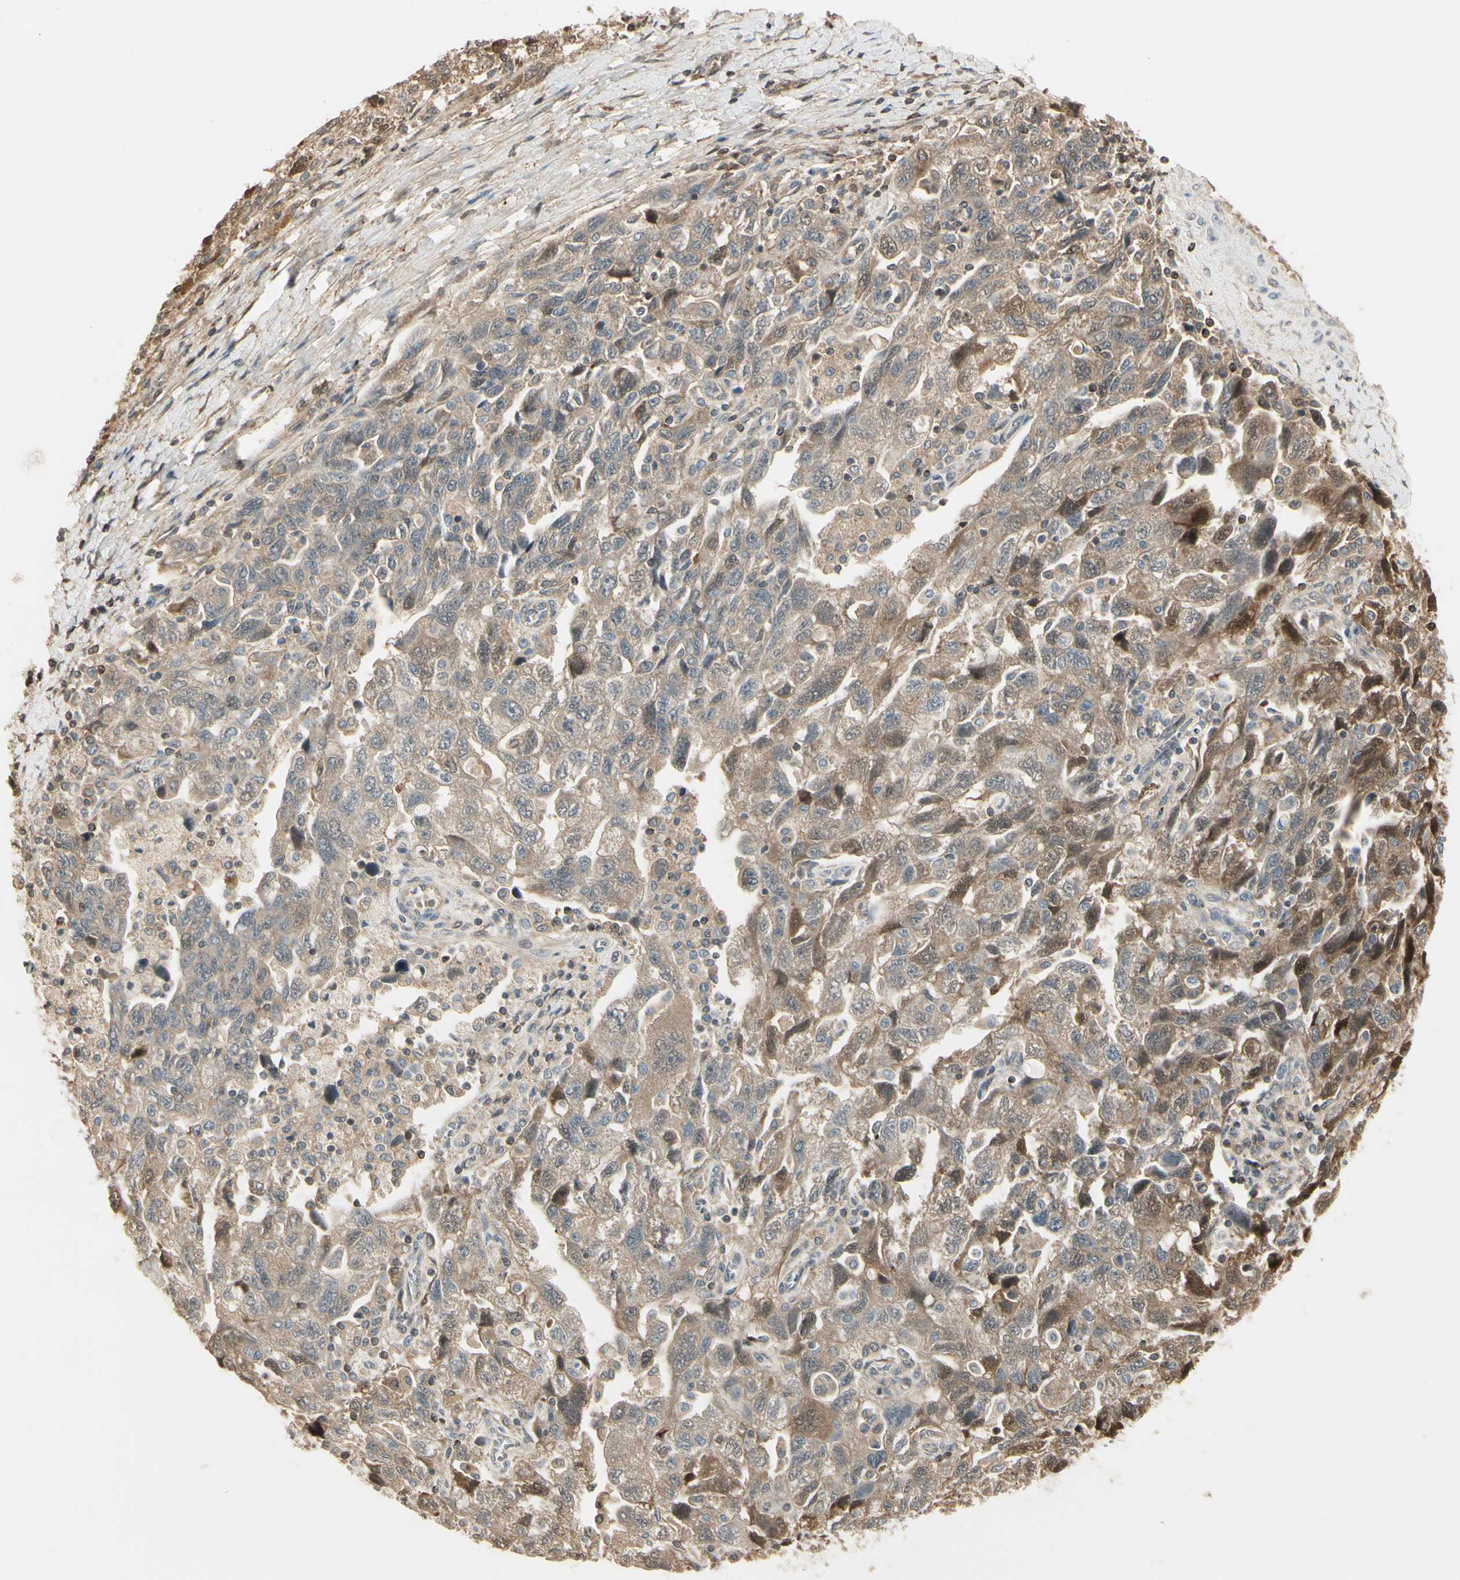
{"staining": {"intensity": "moderate", "quantity": ">75%", "location": "cytoplasmic/membranous"}, "tissue": "ovarian cancer", "cell_type": "Tumor cells", "image_type": "cancer", "snomed": [{"axis": "morphology", "description": "Carcinoma, NOS"}, {"axis": "morphology", "description": "Cystadenocarcinoma, serous, NOS"}, {"axis": "topography", "description": "Ovary"}], "caption": "Moderate cytoplasmic/membranous positivity for a protein is seen in approximately >75% of tumor cells of ovarian carcinoma using immunohistochemistry.", "gene": "EVC", "patient": {"sex": "female", "age": 69}}